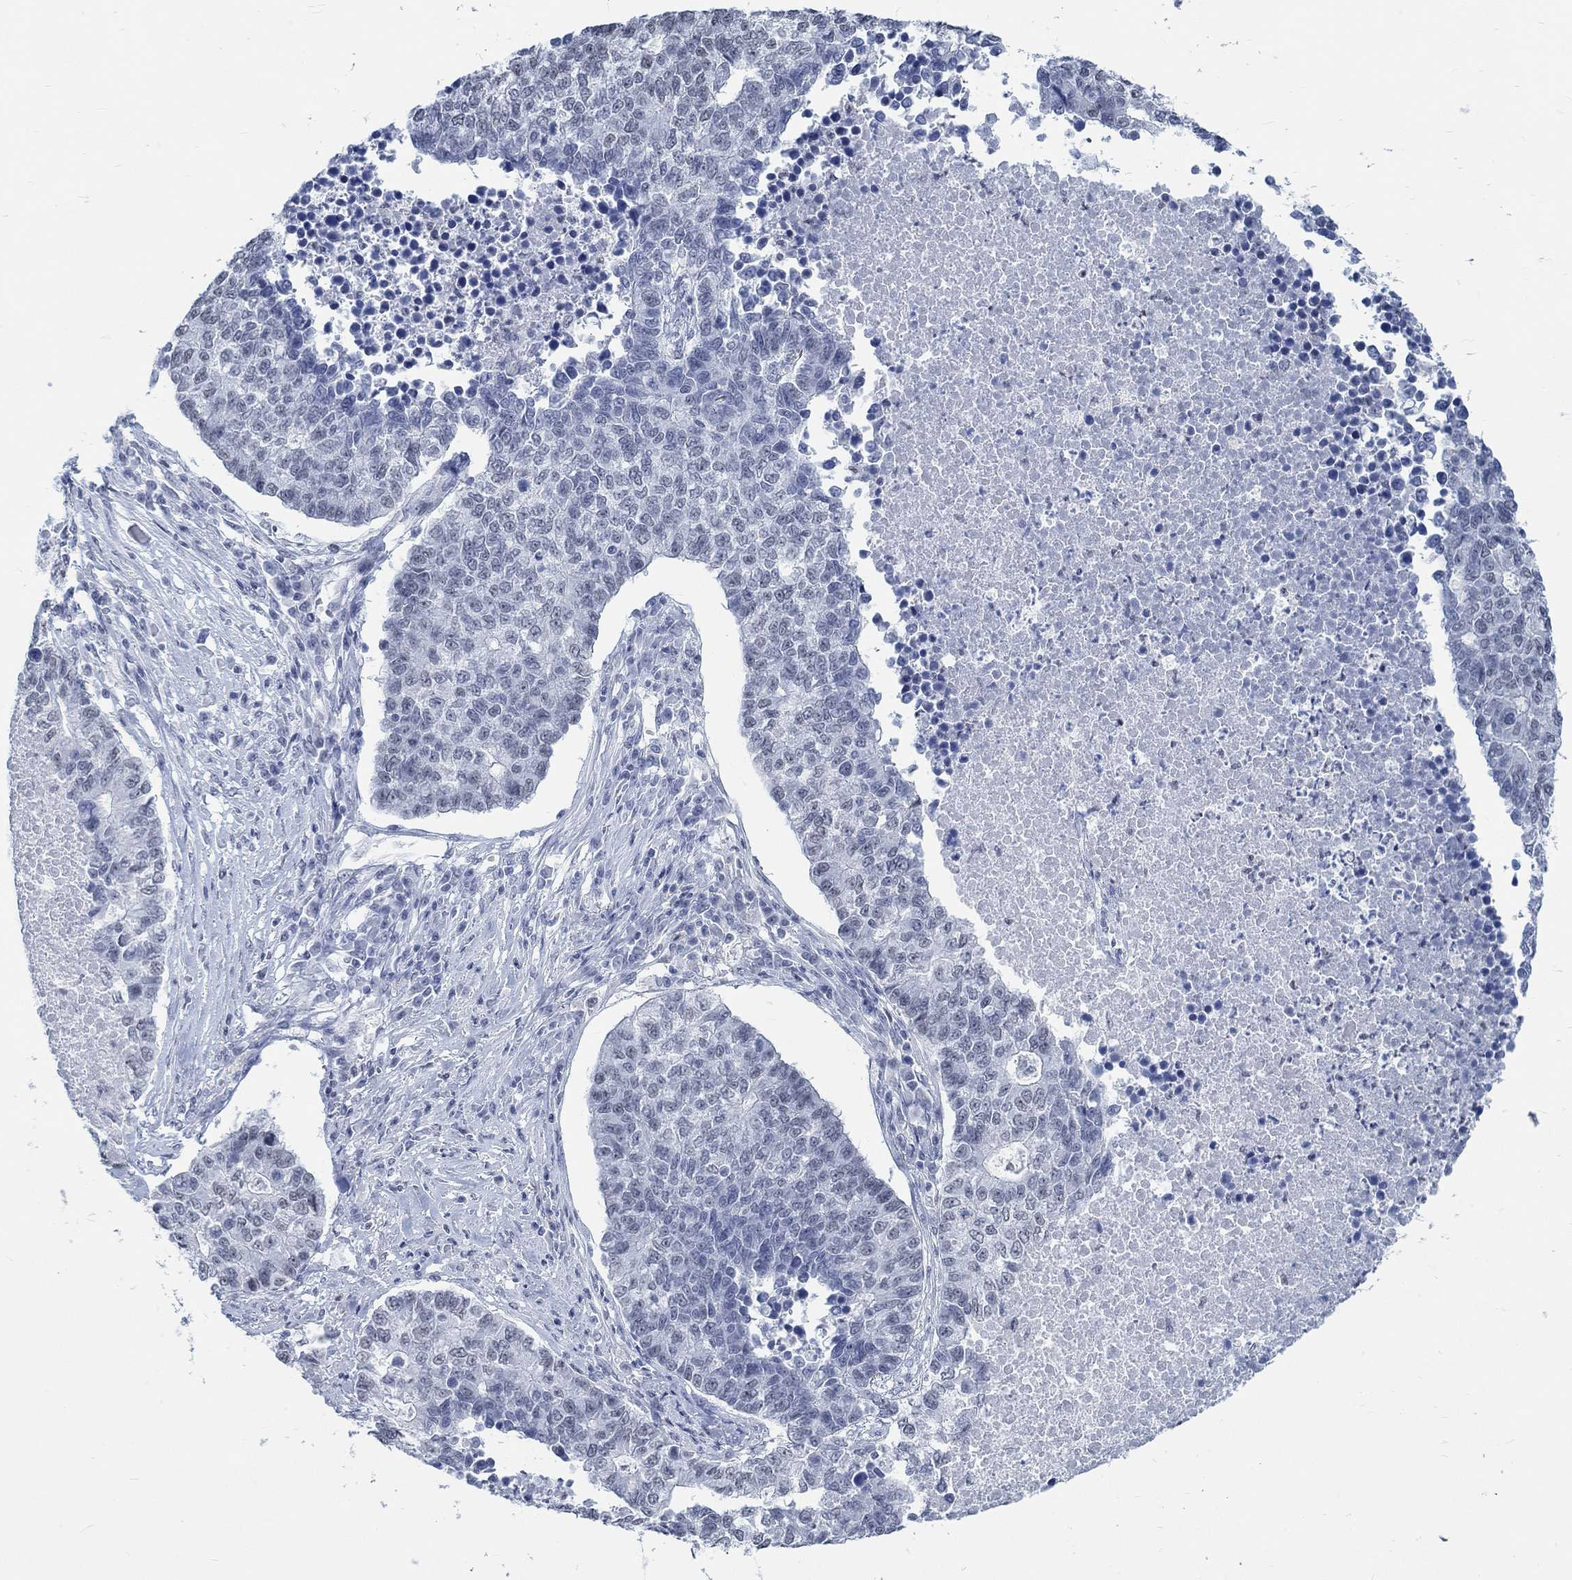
{"staining": {"intensity": "negative", "quantity": "none", "location": "none"}, "tissue": "lung cancer", "cell_type": "Tumor cells", "image_type": "cancer", "snomed": [{"axis": "morphology", "description": "Adenocarcinoma, NOS"}, {"axis": "topography", "description": "Lung"}], "caption": "Lung cancer stained for a protein using immunohistochemistry reveals no expression tumor cells.", "gene": "KCNH8", "patient": {"sex": "male", "age": 57}}